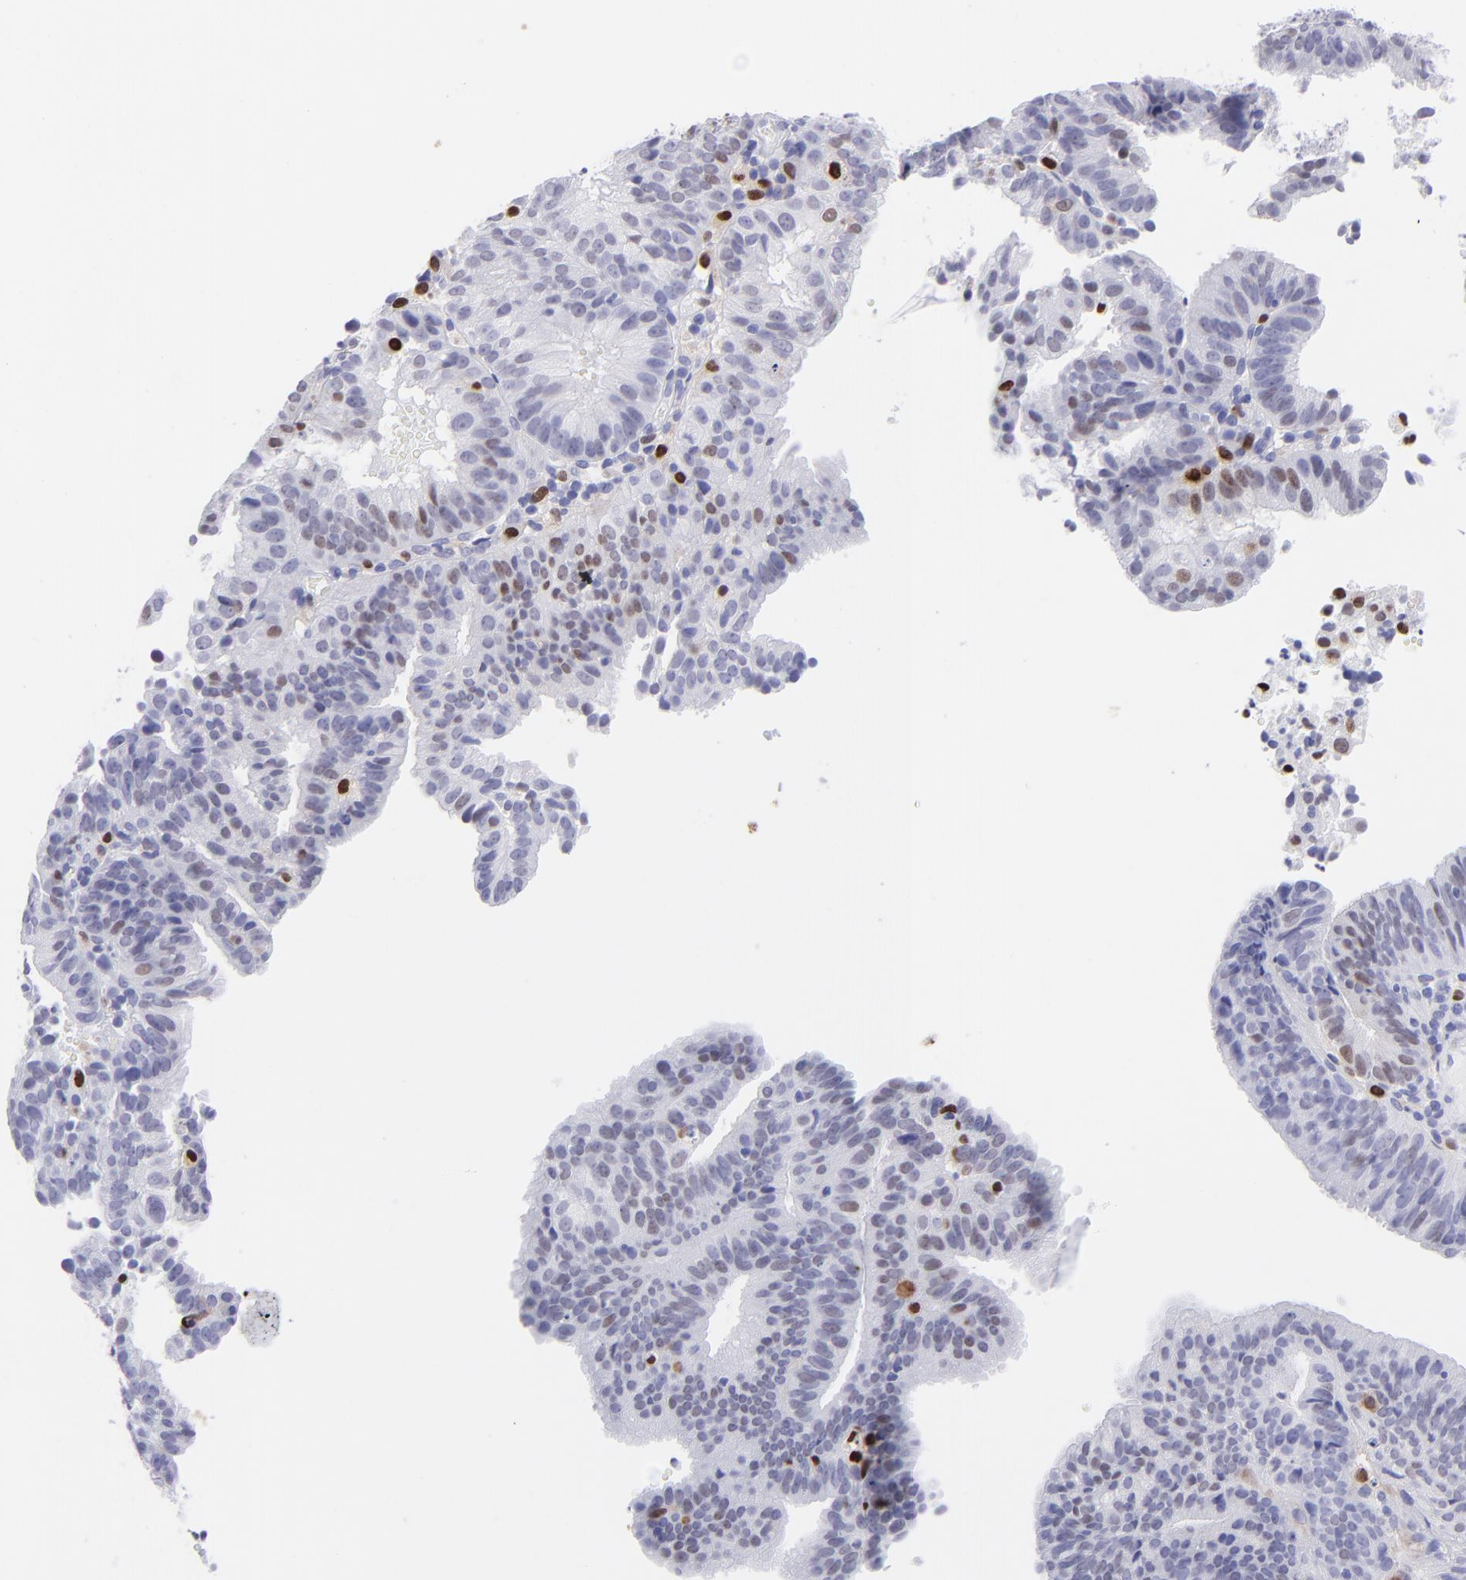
{"staining": {"intensity": "weak", "quantity": "<25%", "location": "cytoplasmic/membranous,nuclear"}, "tissue": "cervical cancer", "cell_type": "Tumor cells", "image_type": "cancer", "snomed": [{"axis": "morphology", "description": "Adenocarcinoma, NOS"}, {"axis": "topography", "description": "Cervix"}], "caption": "DAB immunohistochemical staining of human adenocarcinoma (cervical) exhibits no significant expression in tumor cells.", "gene": "MITF", "patient": {"sex": "female", "age": 60}}